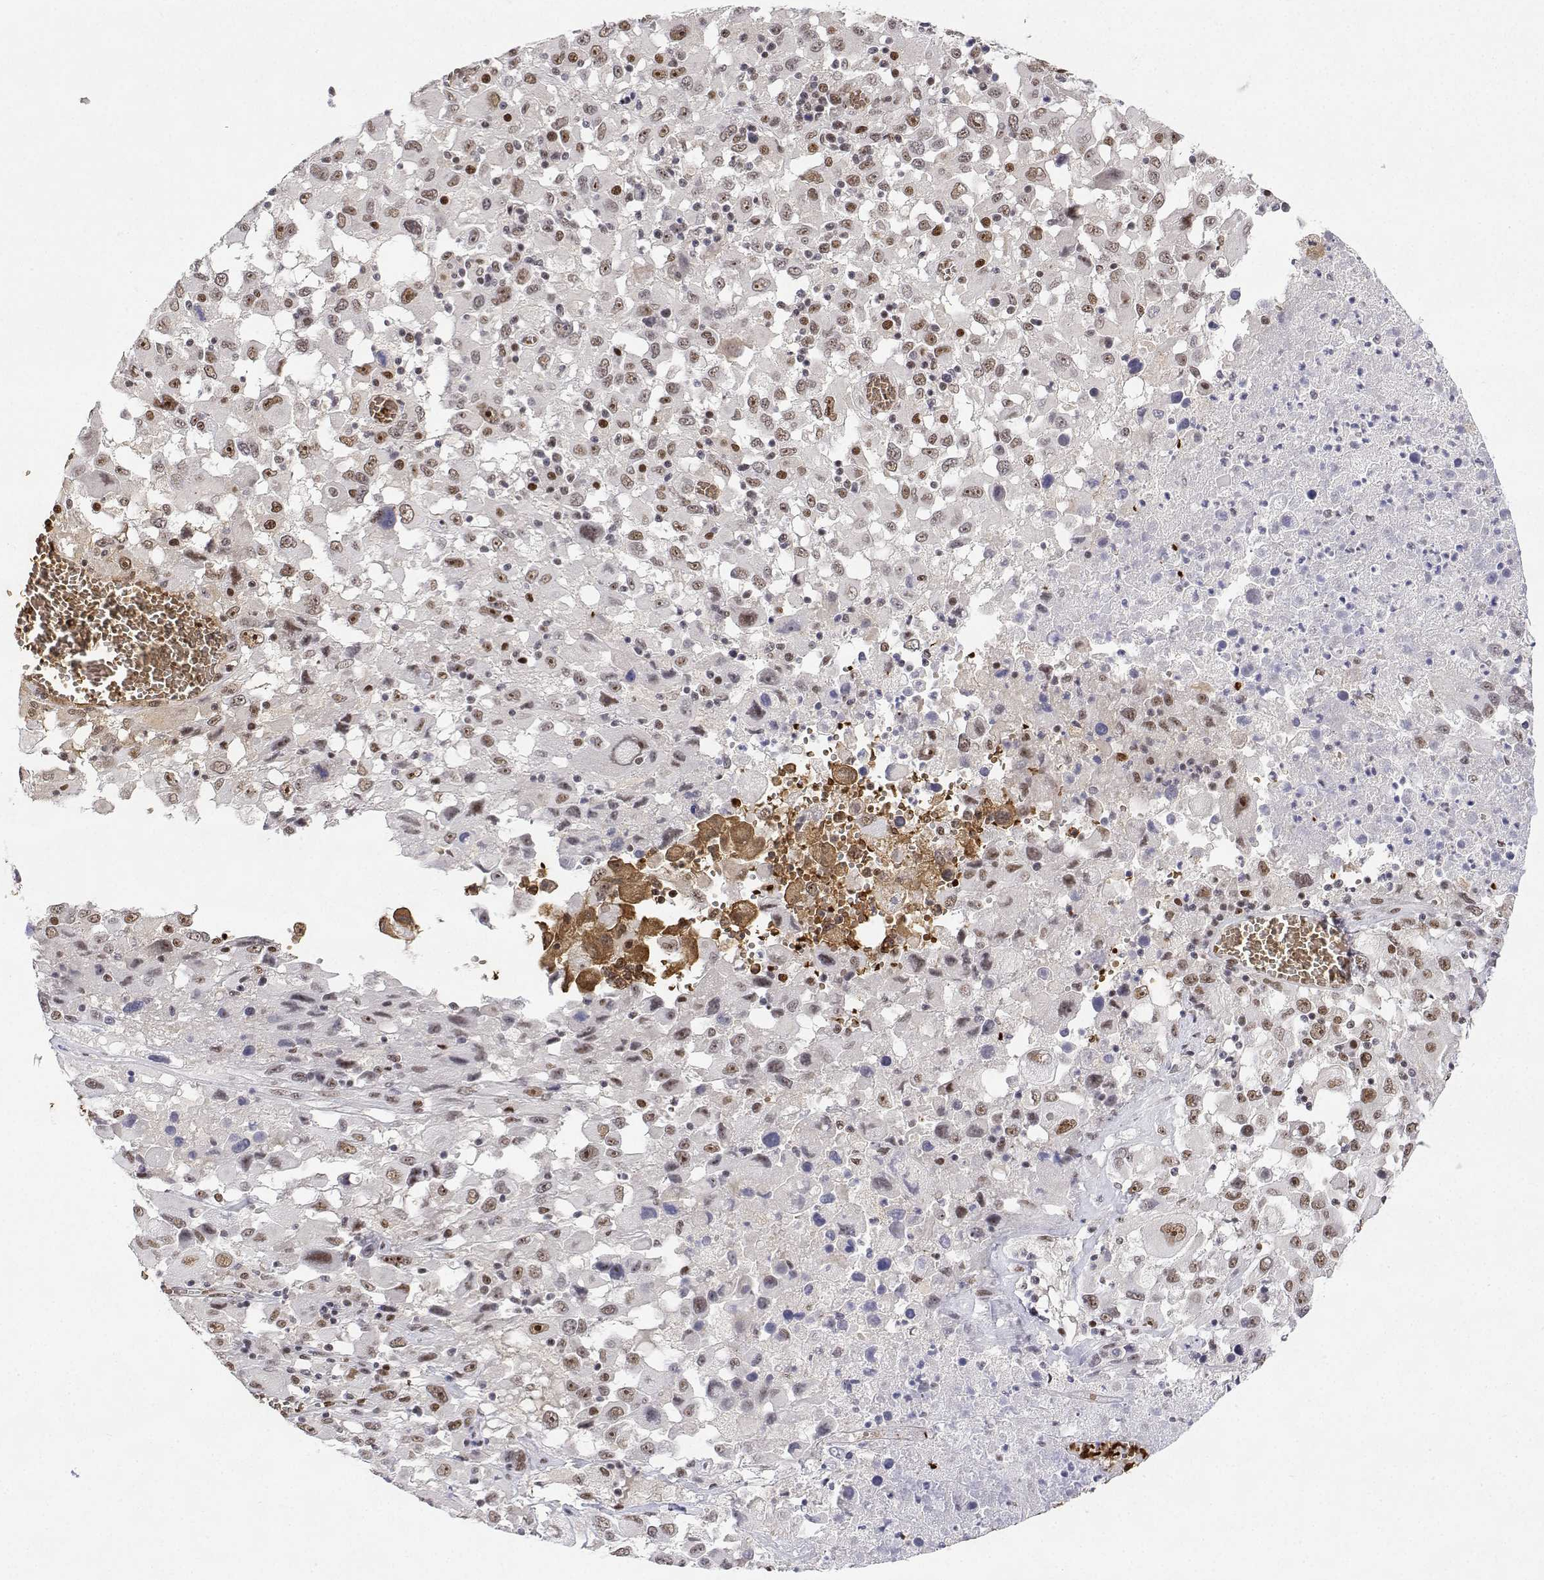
{"staining": {"intensity": "moderate", "quantity": ">75%", "location": "nuclear"}, "tissue": "melanoma", "cell_type": "Tumor cells", "image_type": "cancer", "snomed": [{"axis": "morphology", "description": "Malignant melanoma, Metastatic site"}, {"axis": "topography", "description": "Soft tissue"}], "caption": "A medium amount of moderate nuclear positivity is identified in approximately >75% of tumor cells in malignant melanoma (metastatic site) tissue. (DAB IHC with brightfield microscopy, high magnification).", "gene": "ADAR", "patient": {"sex": "male", "age": 50}}